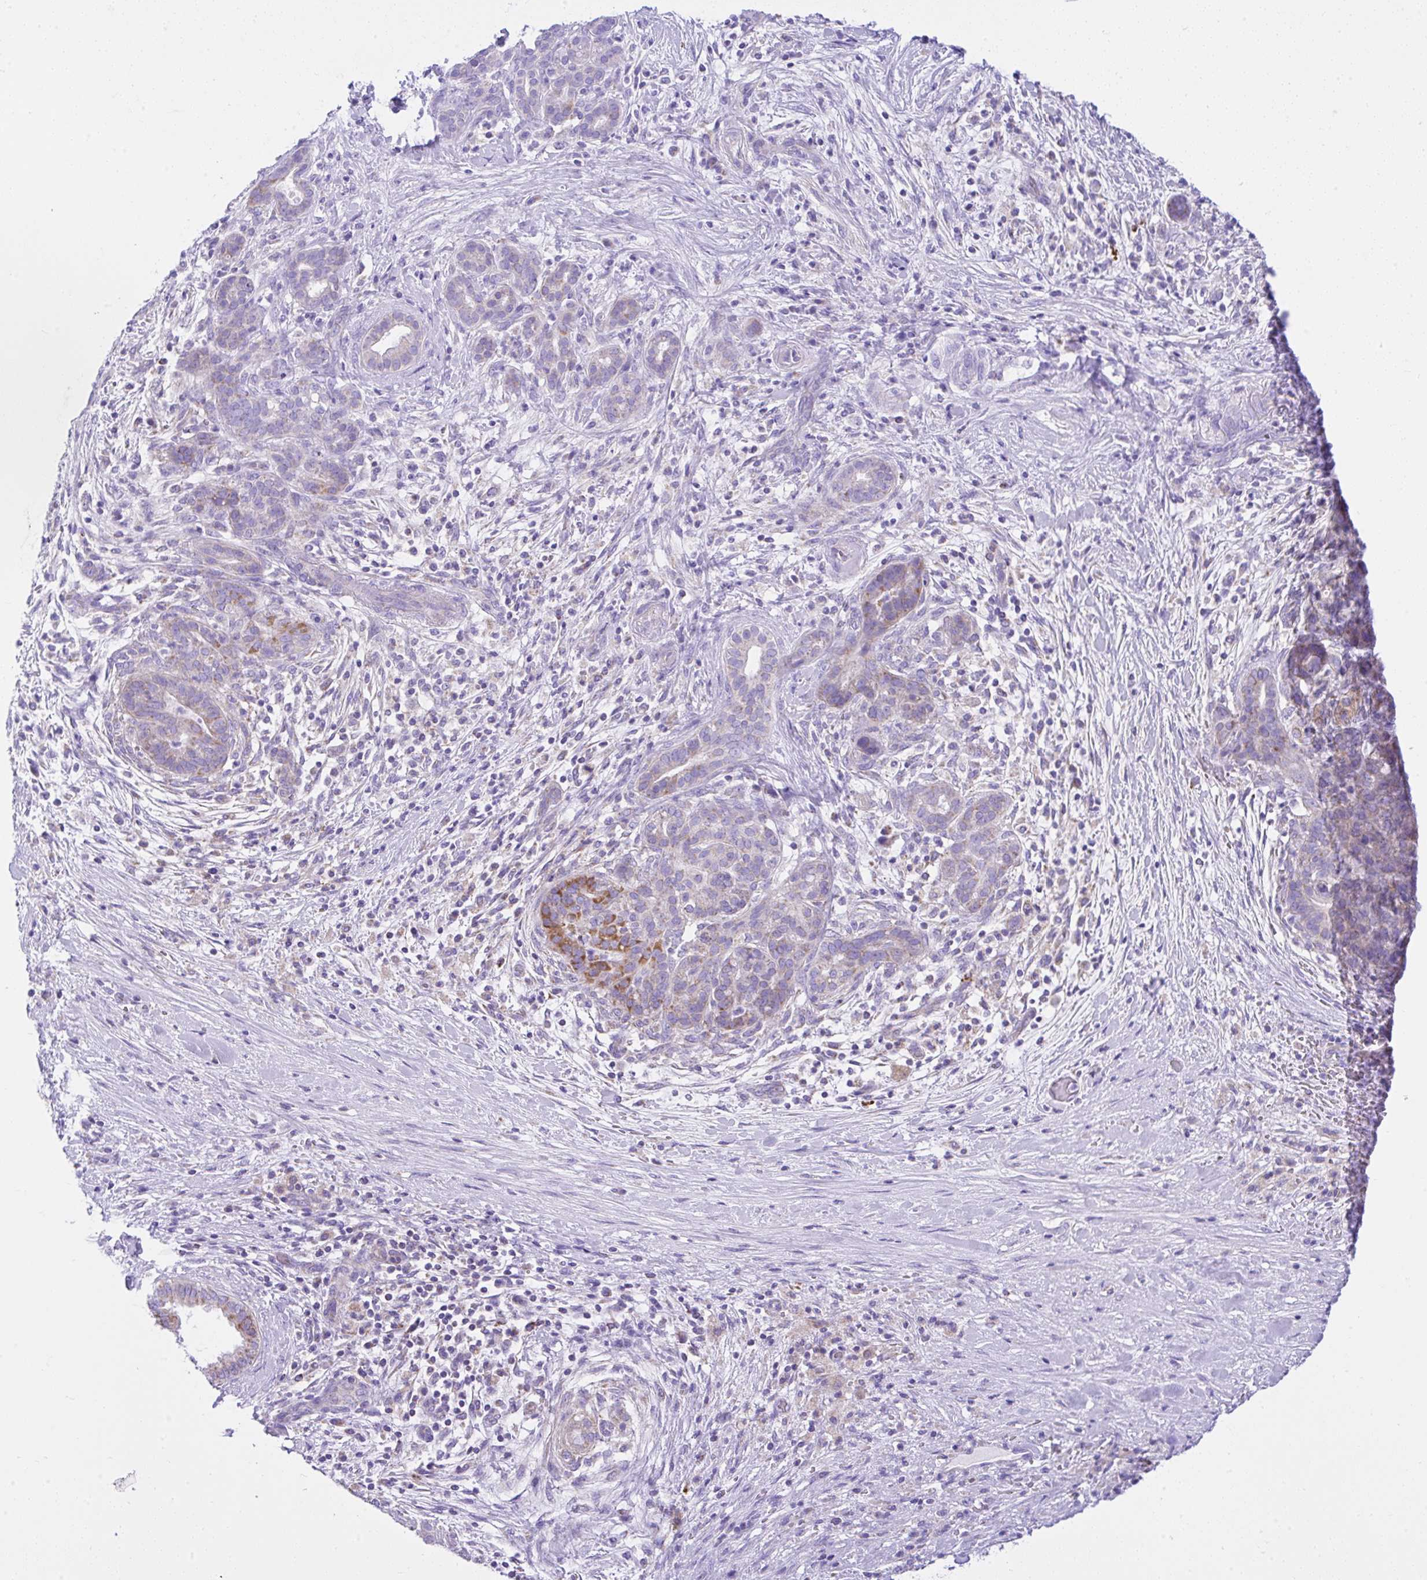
{"staining": {"intensity": "moderate", "quantity": "<25%", "location": "cytoplasmic/membranous"}, "tissue": "pancreatic cancer", "cell_type": "Tumor cells", "image_type": "cancer", "snomed": [{"axis": "morphology", "description": "Adenocarcinoma, NOS"}, {"axis": "topography", "description": "Pancreas"}], "caption": "DAB immunohistochemical staining of pancreatic adenocarcinoma displays moderate cytoplasmic/membranous protein staining in about <25% of tumor cells. The protein is shown in brown color, while the nuclei are stained blue.", "gene": "SLC13A1", "patient": {"sex": "male", "age": 44}}